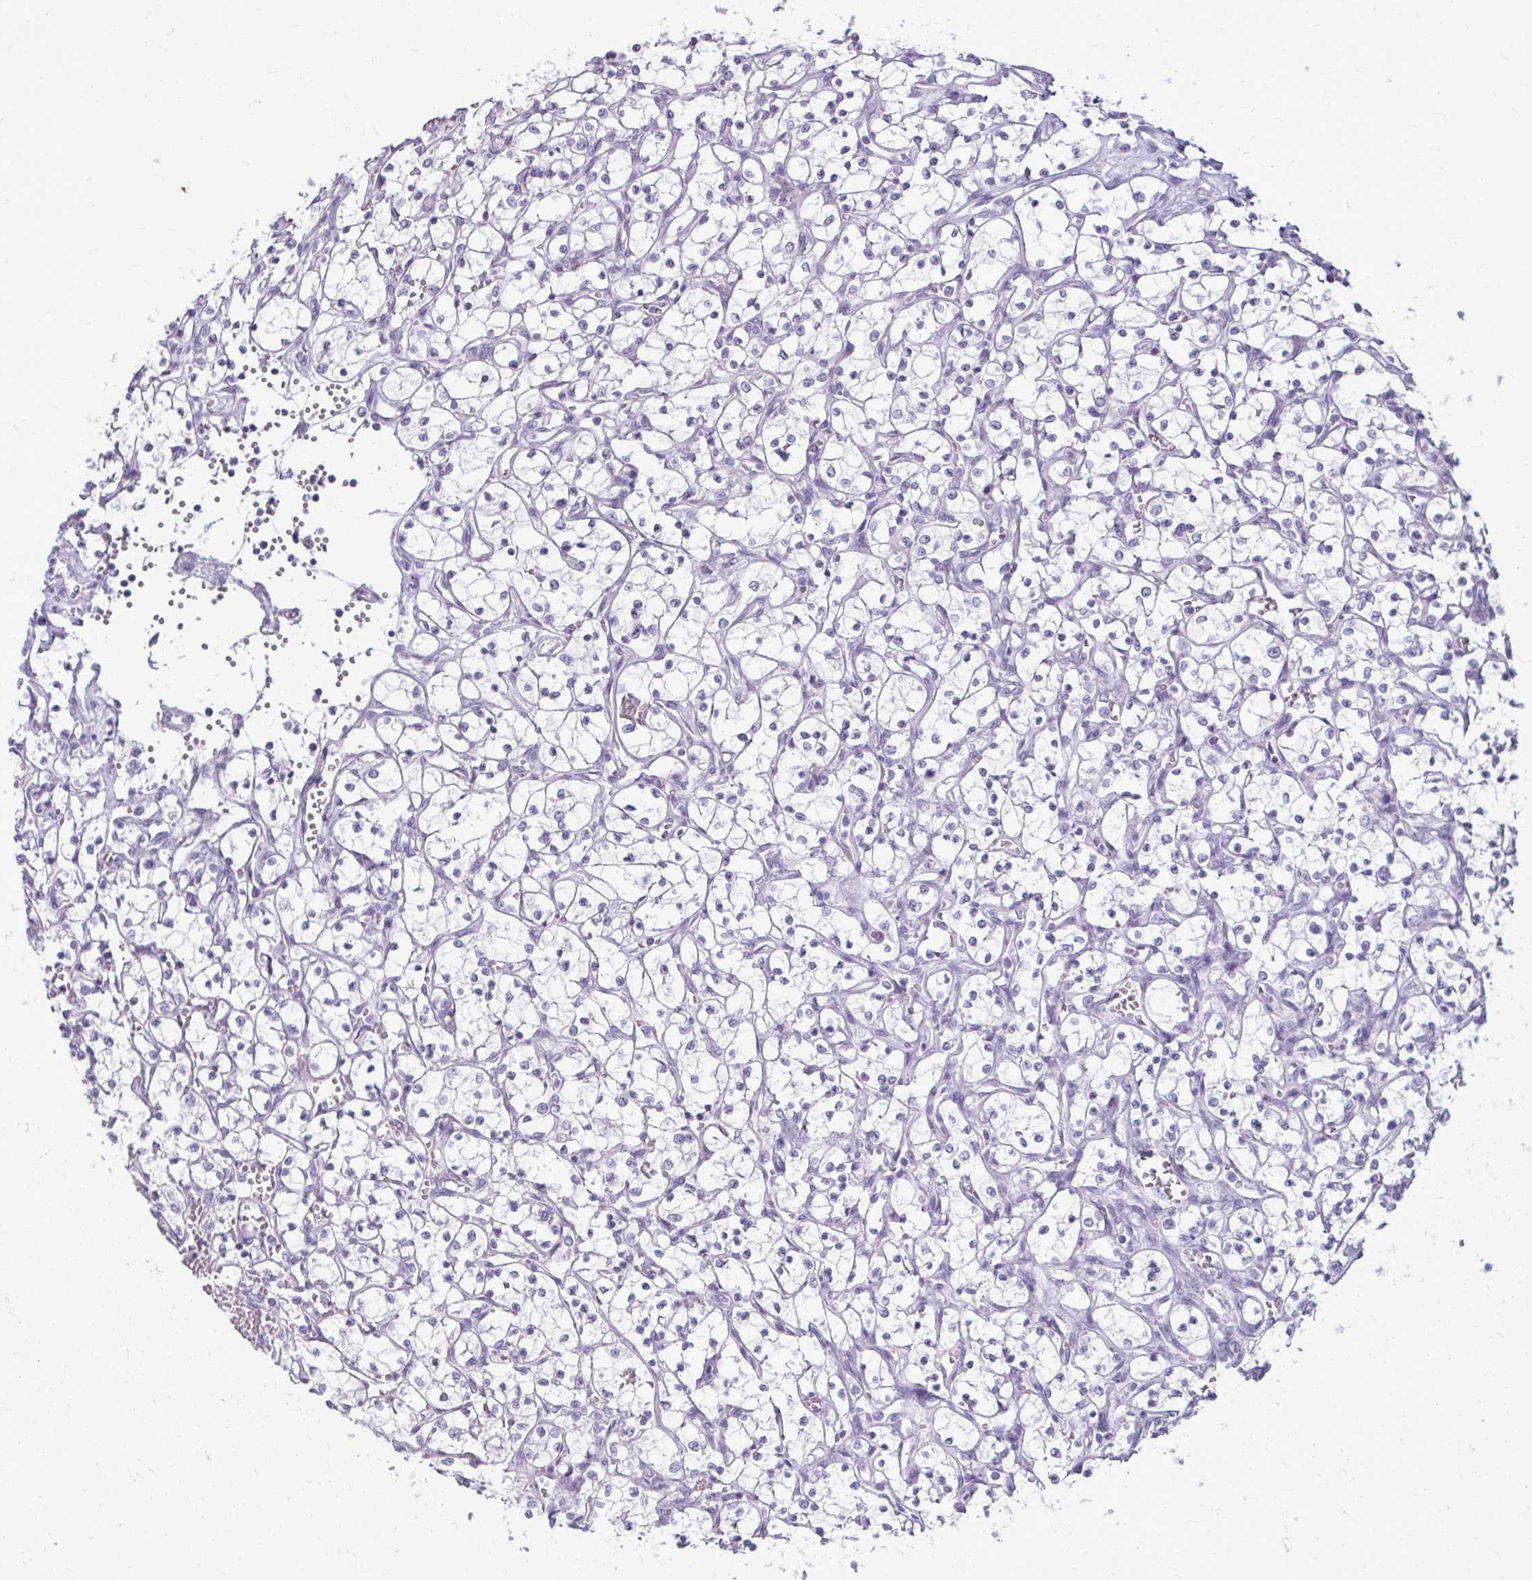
{"staining": {"intensity": "negative", "quantity": "none", "location": "none"}, "tissue": "renal cancer", "cell_type": "Tumor cells", "image_type": "cancer", "snomed": [{"axis": "morphology", "description": "Adenocarcinoma, NOS"}, {"axis": "topography", "description": "Kidney"}], "caption": "Human renal cancer (adenocarcinoma) stained for a protein using IHC displays no staining in tumor cells.", "gene": "MSMO1", "patient": {"sex": "female", "age": 69}}